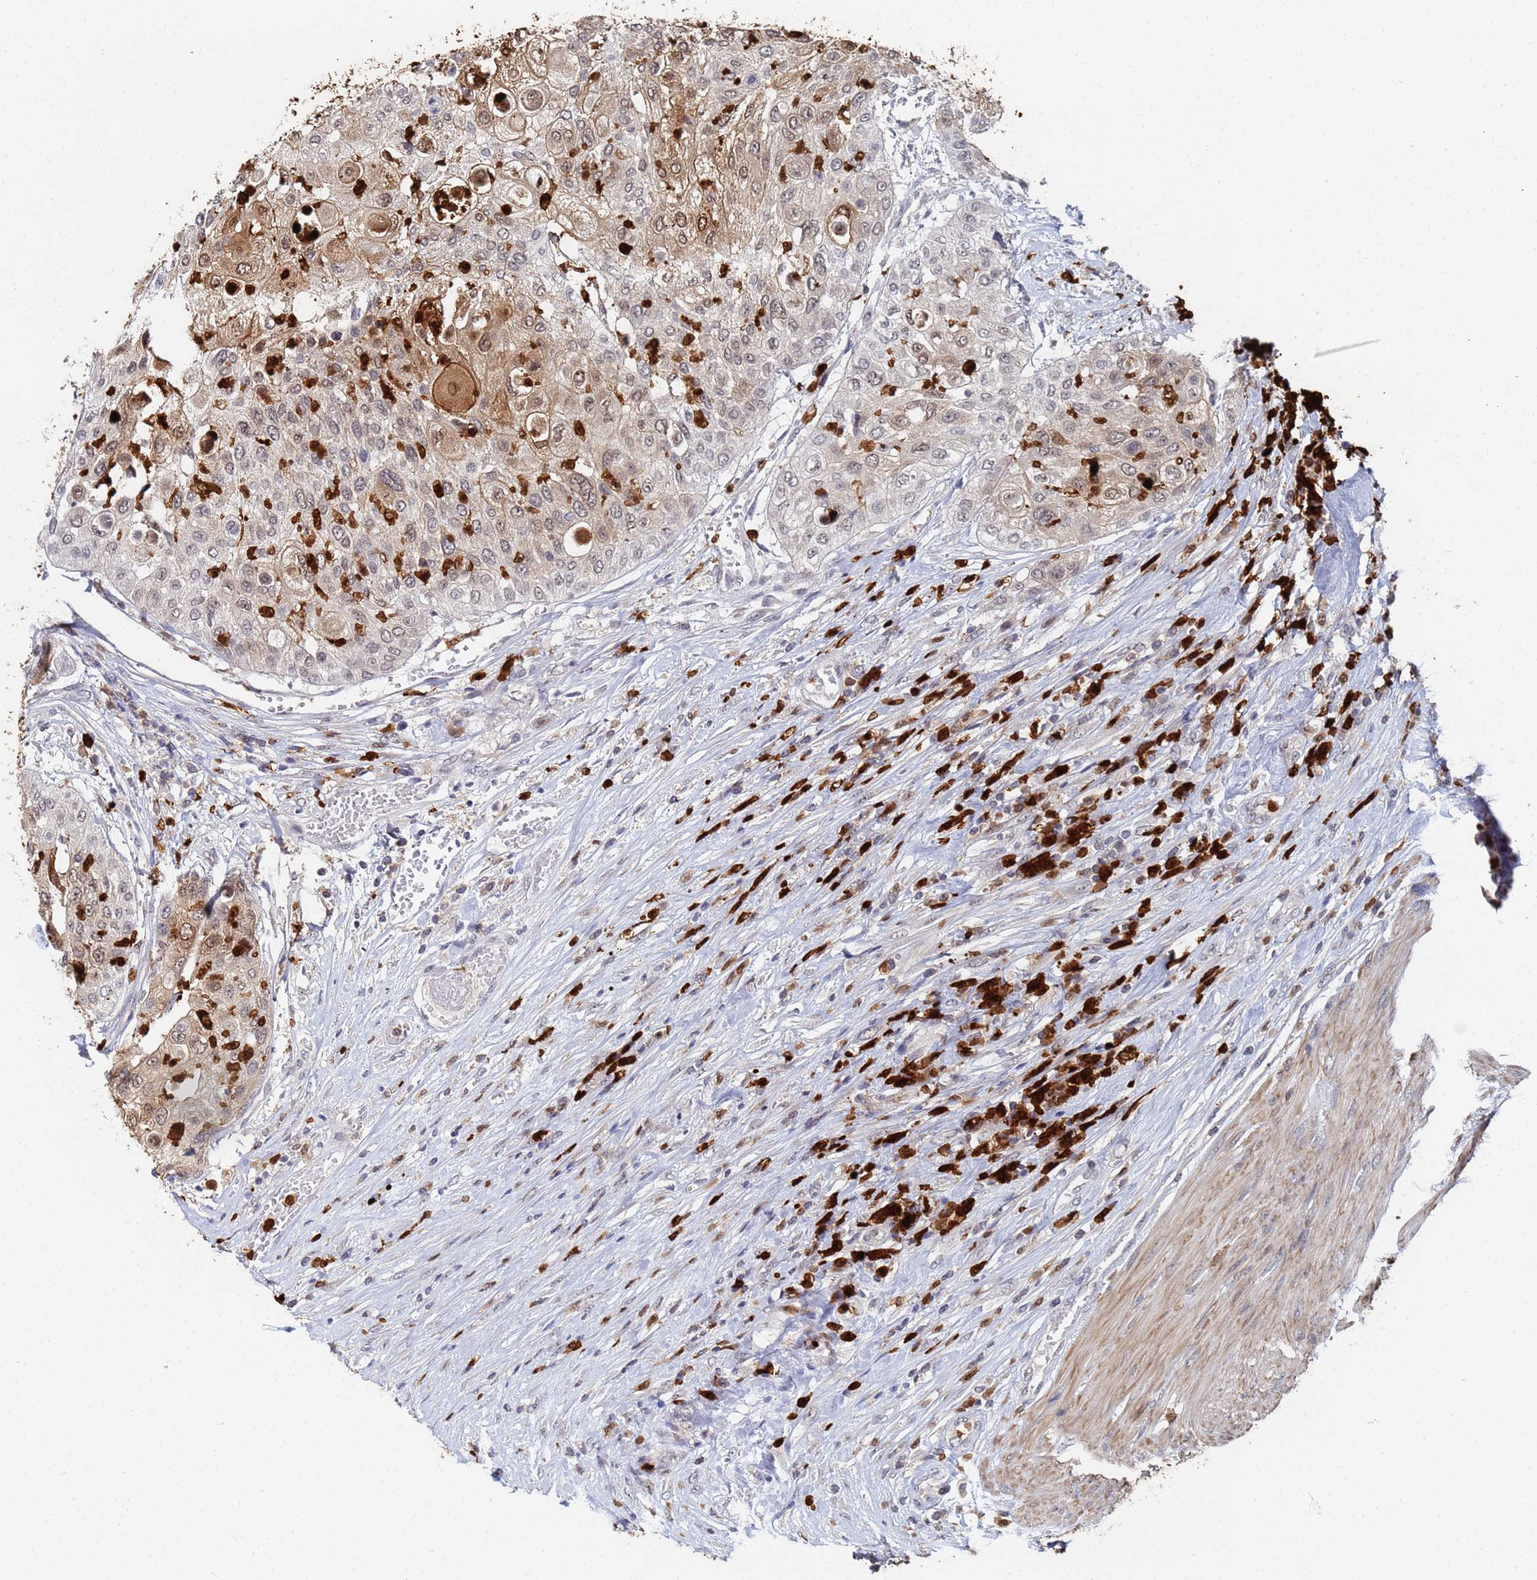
{"staining": {"intensity": "moderate", "quantity": ">75%", "location": "cytoplasmic/membranous,nuclear"}, "tissue": "urothelial cancer", "cell_type": "Tumor cells", "image_type": "cancer", "snomed": [{"axis": "morphology", "description": "Urothelial carcinoma, High grade"}, {"axis": "topography", "description": "Urinary bladder"}], "caption": "A micrograph of urothelial cancer stained for a protein reveals moderate cytoplasmic/membranous and nuclear brown staining in tumor cells.", "gene": "MTCL1", "patient": {"sex": "female", "age": 79}}